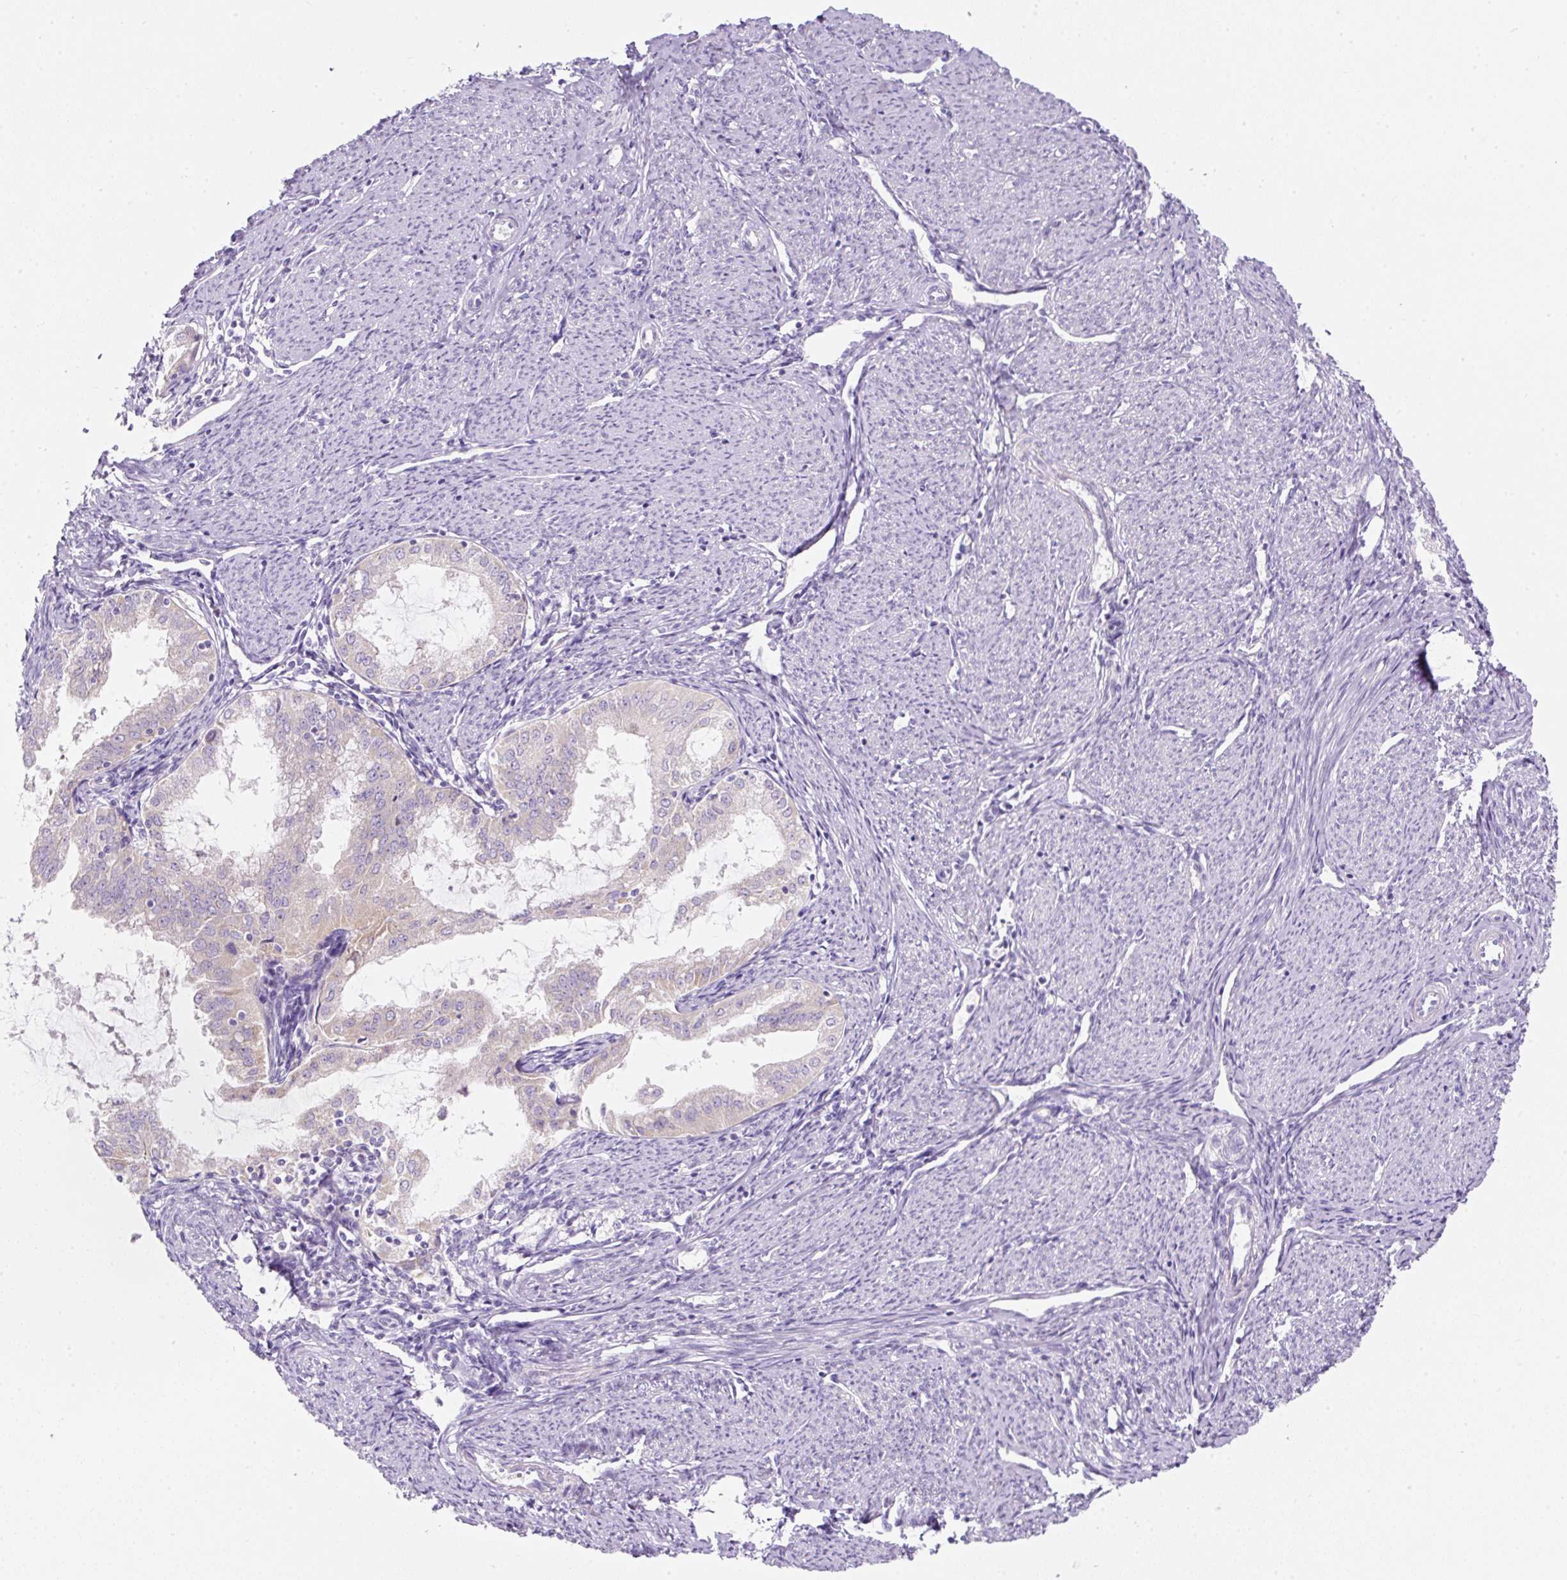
{"staining": {"intensity": "negative", "quantity": "none", "location": "none"}, "tissue": "endometrial cancer", "cell_type": "Tumor cells", "image_type": "cancer", "snomed": [{"axis": "morphology", "description": "Adenocarcinoma, NOS"}, {"axis": "topography", "description": "Endometrium"}], "caption": "The histopathology image demonstrates no staining of tumor cells in adenocarcinoma (endometrial). (Stains: DAB (3,3'-diaminobenzidine) immunohistochemistry with hematoxylin counter stain, Microscopy: brightfield microscopy at high magnification).", "gene": "ERAP2", "patient": {"sex": "female", "age": 70}}